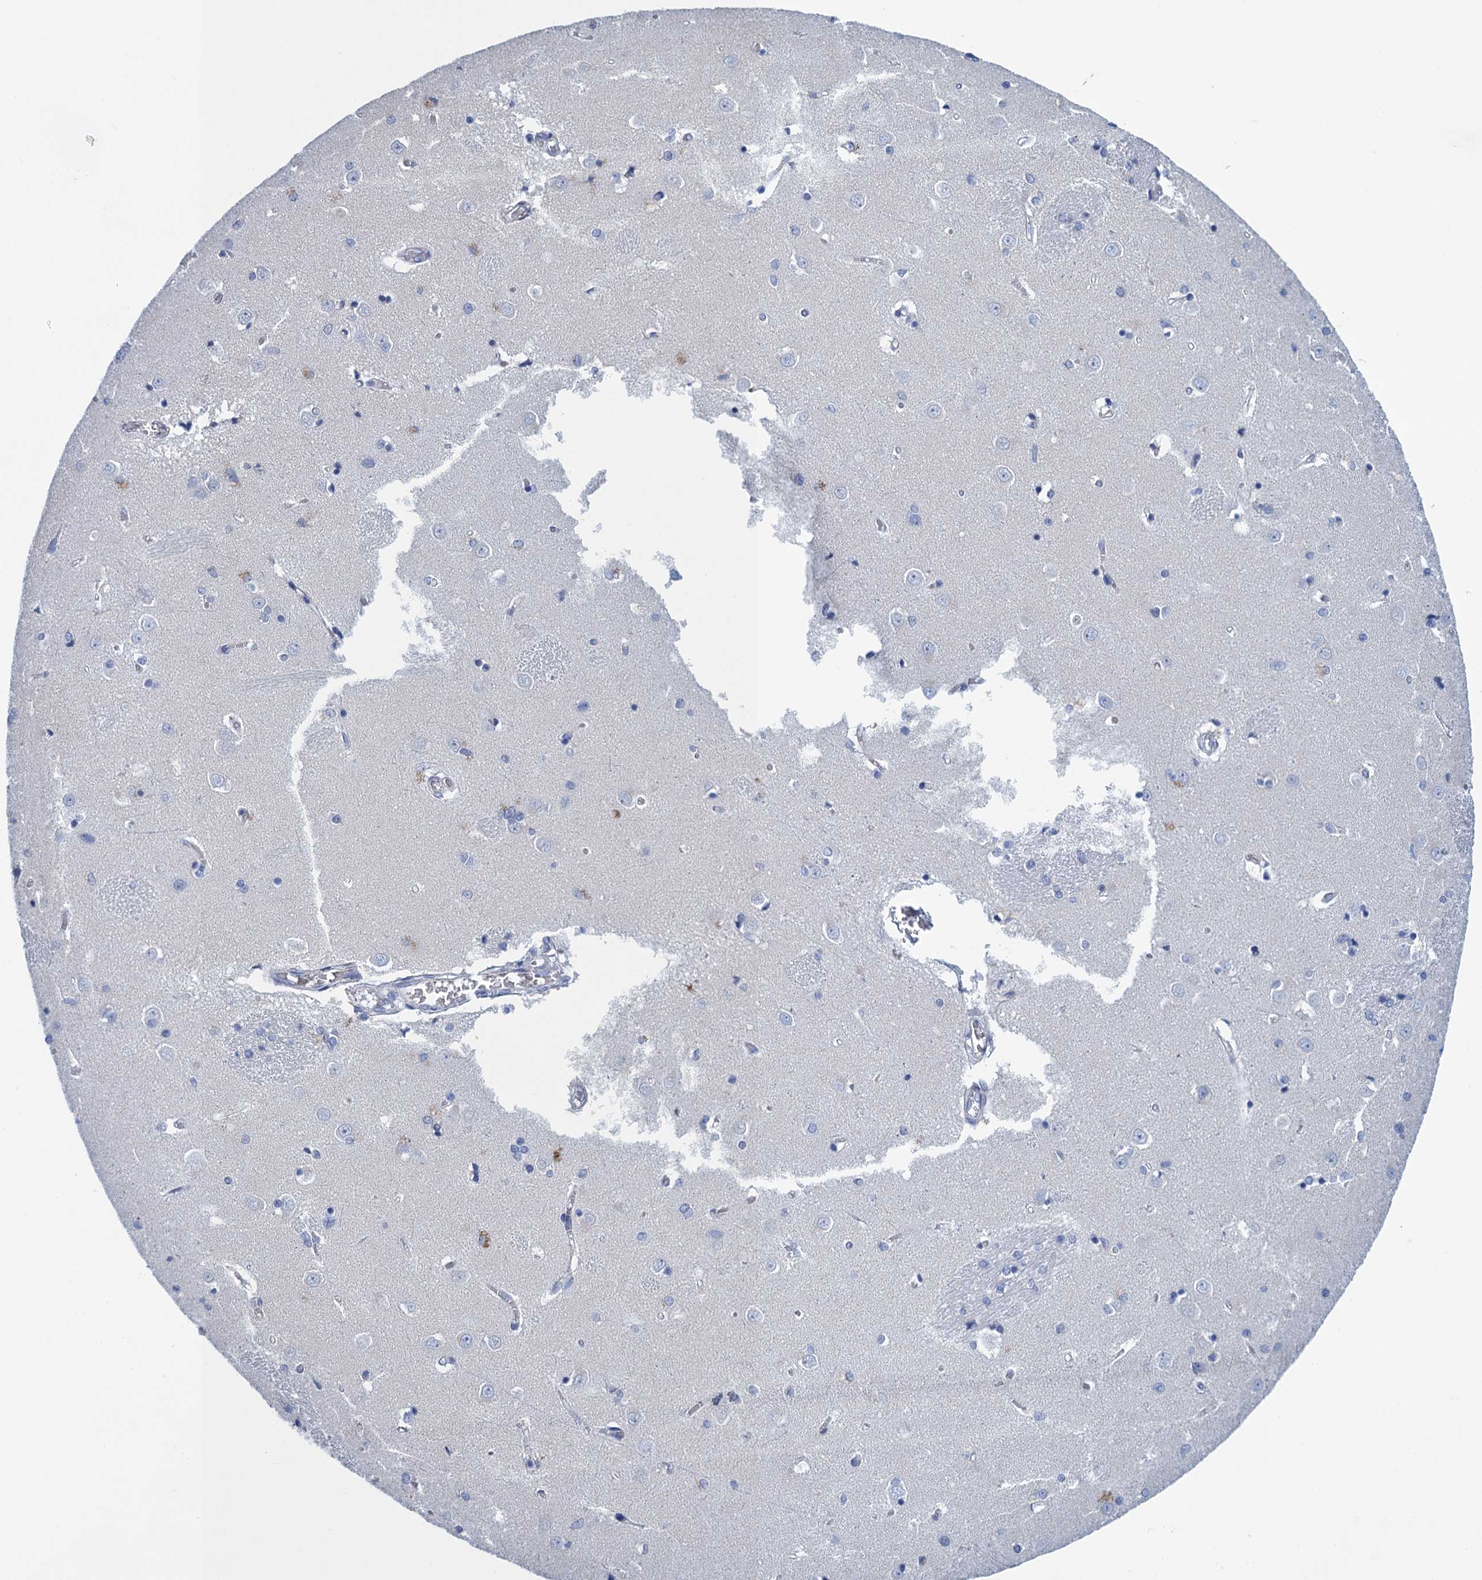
{"staining": {"intensity": "negative", "quantity": "none", "location": "none"}, "tissue": "caudate", "cell_type": "Glial cells", "image_type": "normal", "snomed": [{"axis": "morphology", "description": "Normal tissue, NOS"}, {"axis": "topography", "description": "Lateral ventricle wall"}], "caption": "Protein analysis of normal caudate demonstrates no significant staining in glial cells.", "gene": "SCEL", "patient": {"sex": "male", "age": 37}}